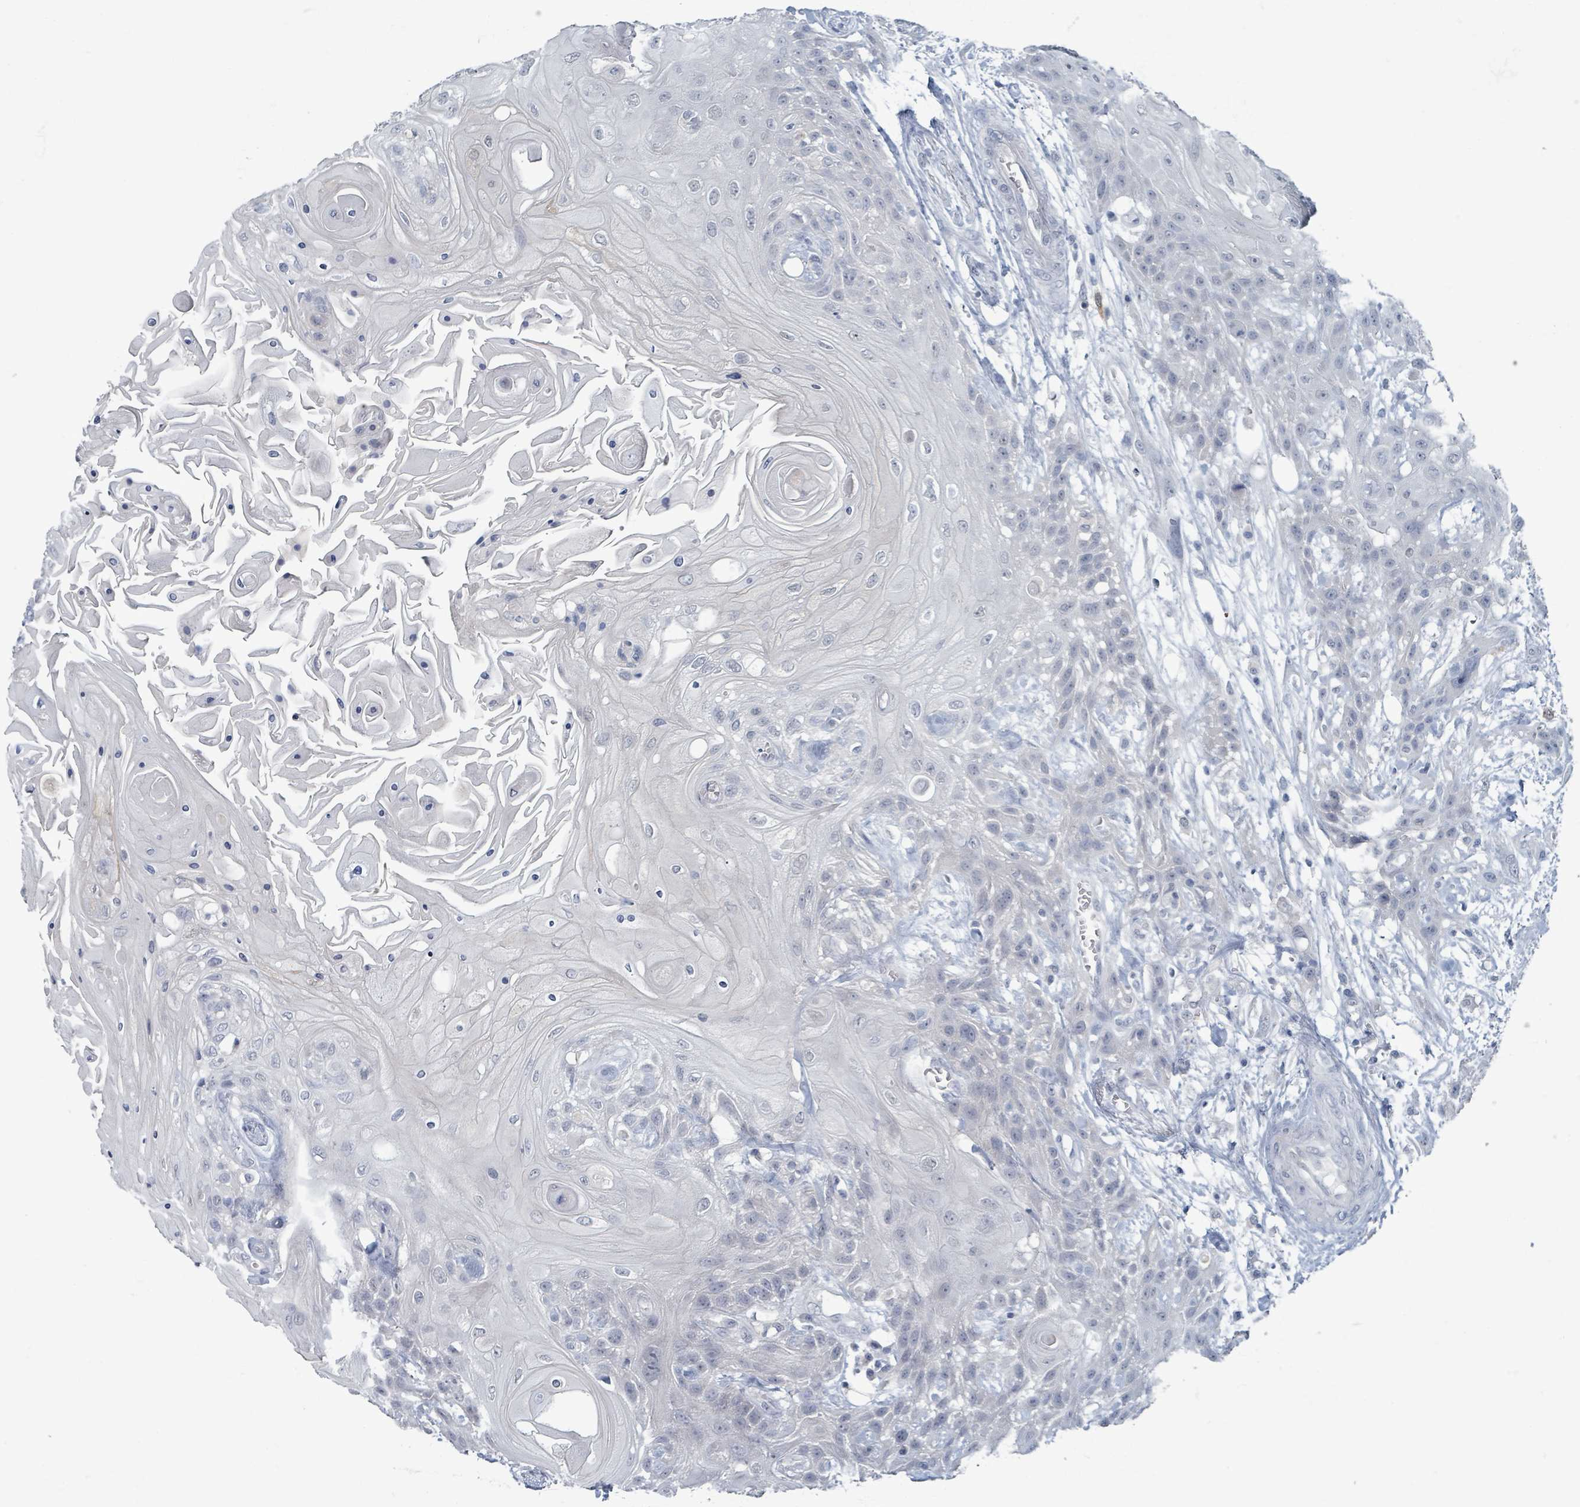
{"staining": {"intensity": "negative", "quantity": "none", "location": "none"}, "tissue": "head and neck cancer", "cell_type": "Tumor cells", "image_type": "cancer", "snomed": [{"axis": "morphology", "description": "Squamous cell carcinoma, NOS"}, {"axis": "topography", "description": "Head-Neck"}], "caption": "The photomicrograph reveals no significant expression in tumor cells of squamous cell carcinoma (head and neck). (Immunohistochemistry, brightfield microscopy, high magnification).", "gene": "WNT11", "patient": {"sex": "female", "age": 43}}